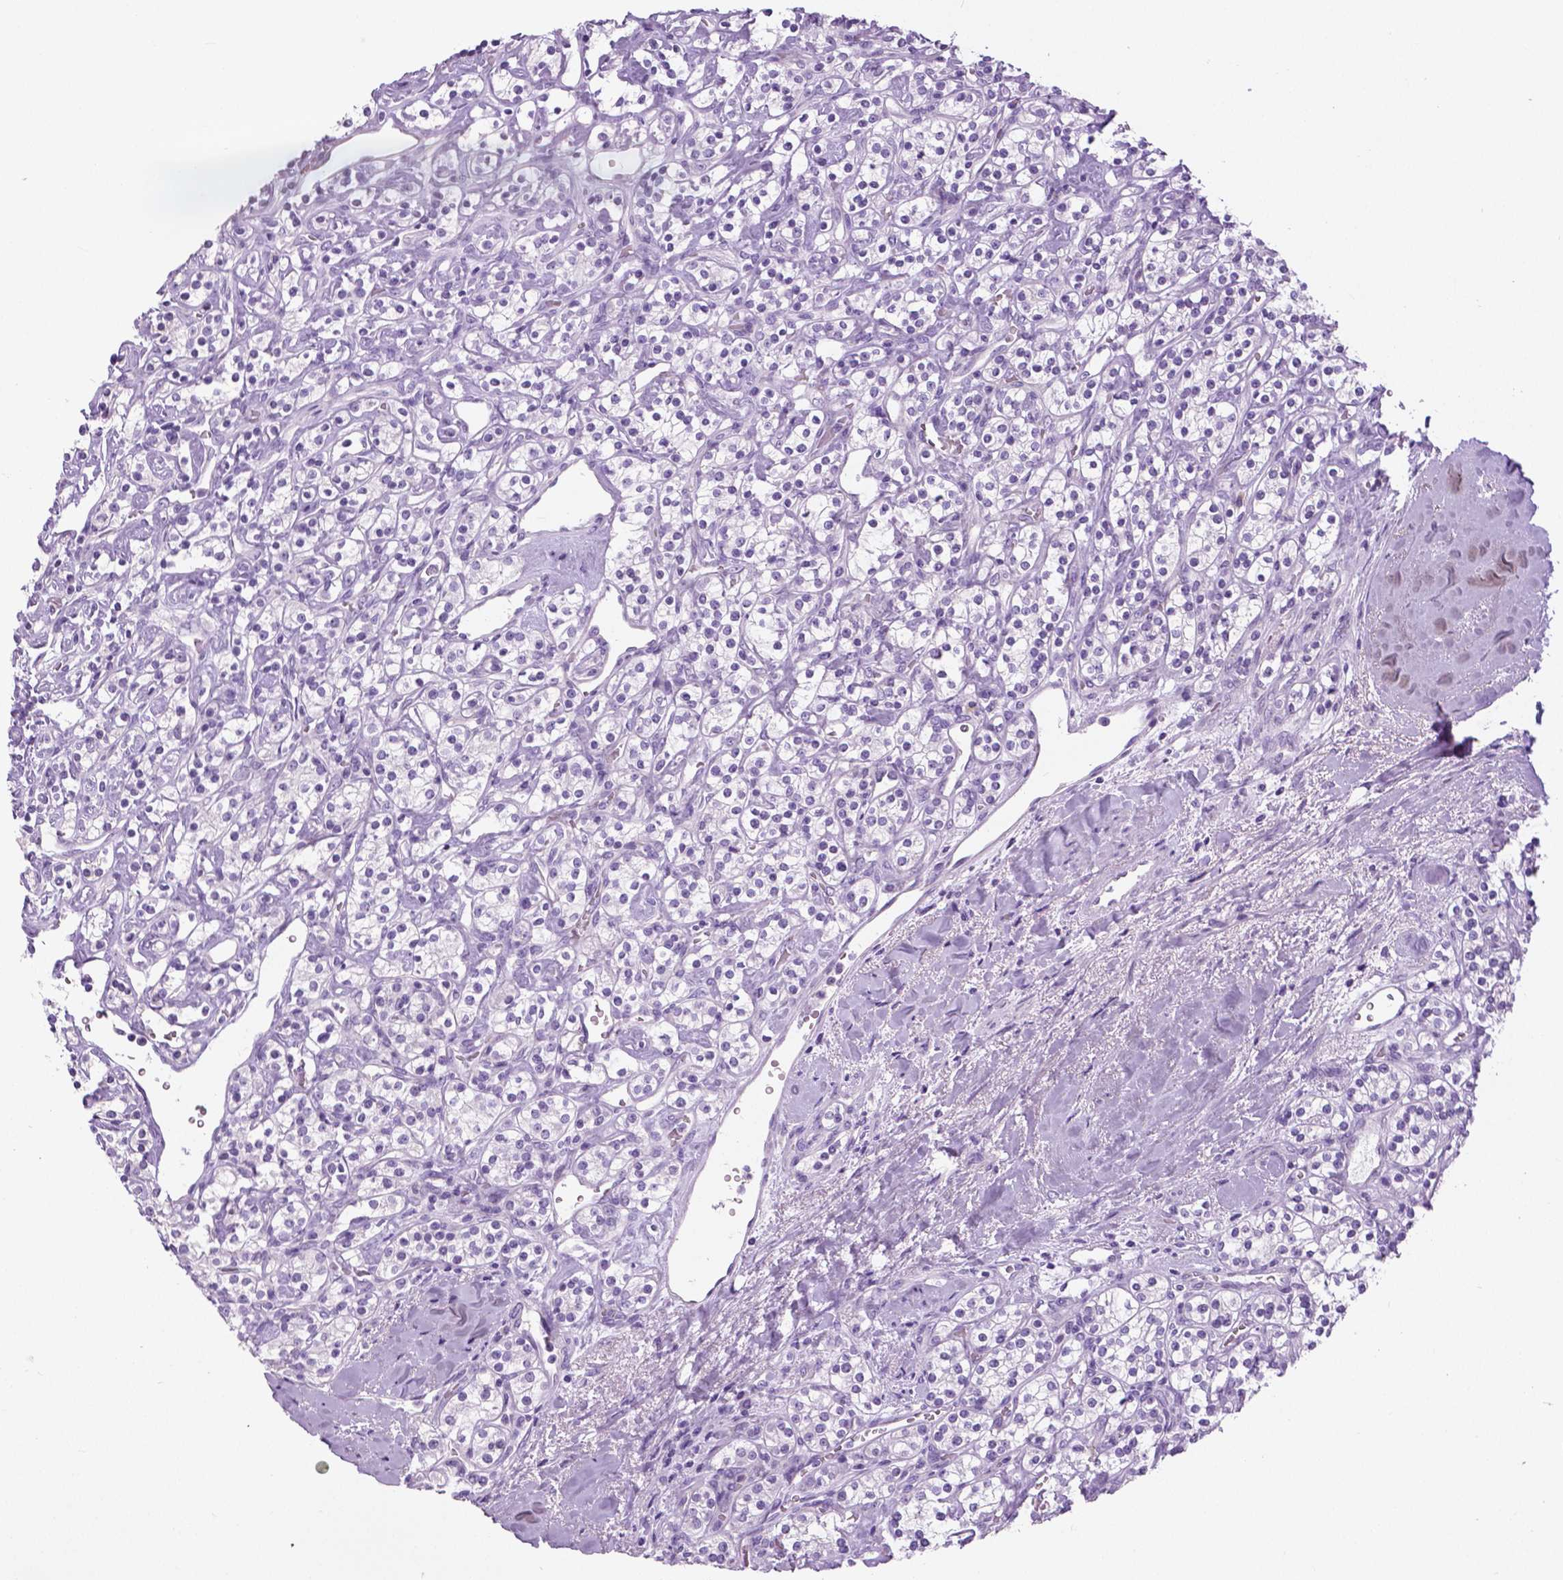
{"staining": {"intensity": "negative", "quantity": "none", "location": "none"}, "tissue": "renal cancer", "cell_type": "Tumor cells", "image_type": "cancer", "snomed": [{"axis": "morphology", "description": "Adenocarcinoma, NOS"}, {"axis": "topography", "description": "Kidney"}], "caption": "Tumor cells are negative for brown protein staining in renal adenocarcinoma. The staining is performed using DAB (3,3'-diaminobenzidine) brown chromogen with nuclei counter-stained in using hematoxylin.", "gene": "TP53TG5", "patient": {"sex": "male", "age": 77}}